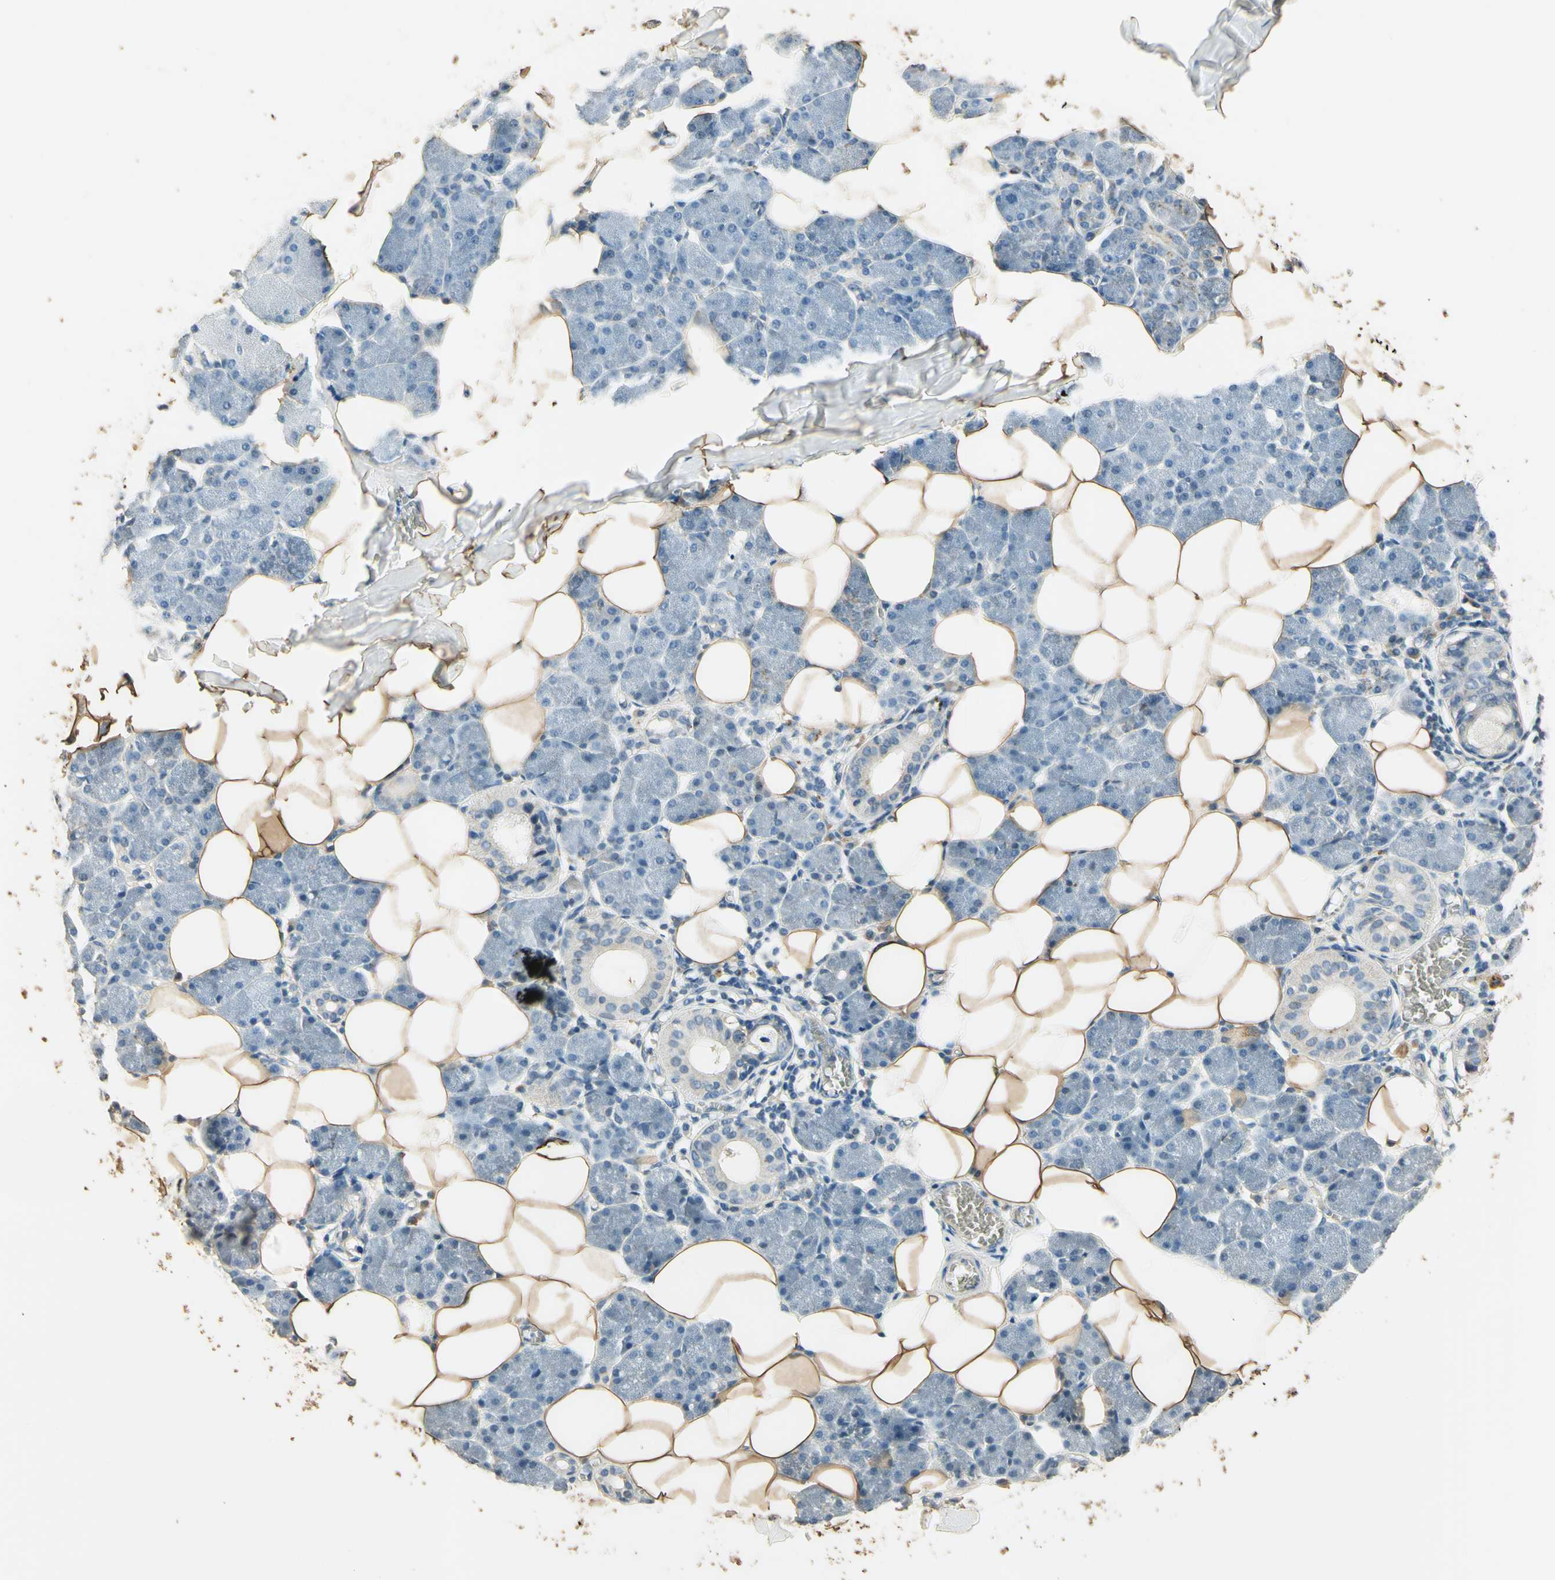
{"staining": {"intensity": "negative", "quantity": "none", "location": "none"}, "tissue": "salivary gland", "cell_type": "Glandular cells", "image_type": "normal", "snomed": [{"axis": "morphology", "description": "Normal tissue, NOS"}, {"axis": "morphology", "description": "Adenoma, NOS"}, {"axis": "topography", "description": "Salivary gland"}], "caption": "The histopathology image demonstrates no significant expression in glandular cells of salivary gland.", "gene": "ARHGEF17", "patient": {"sex": "female", "age": 32}}